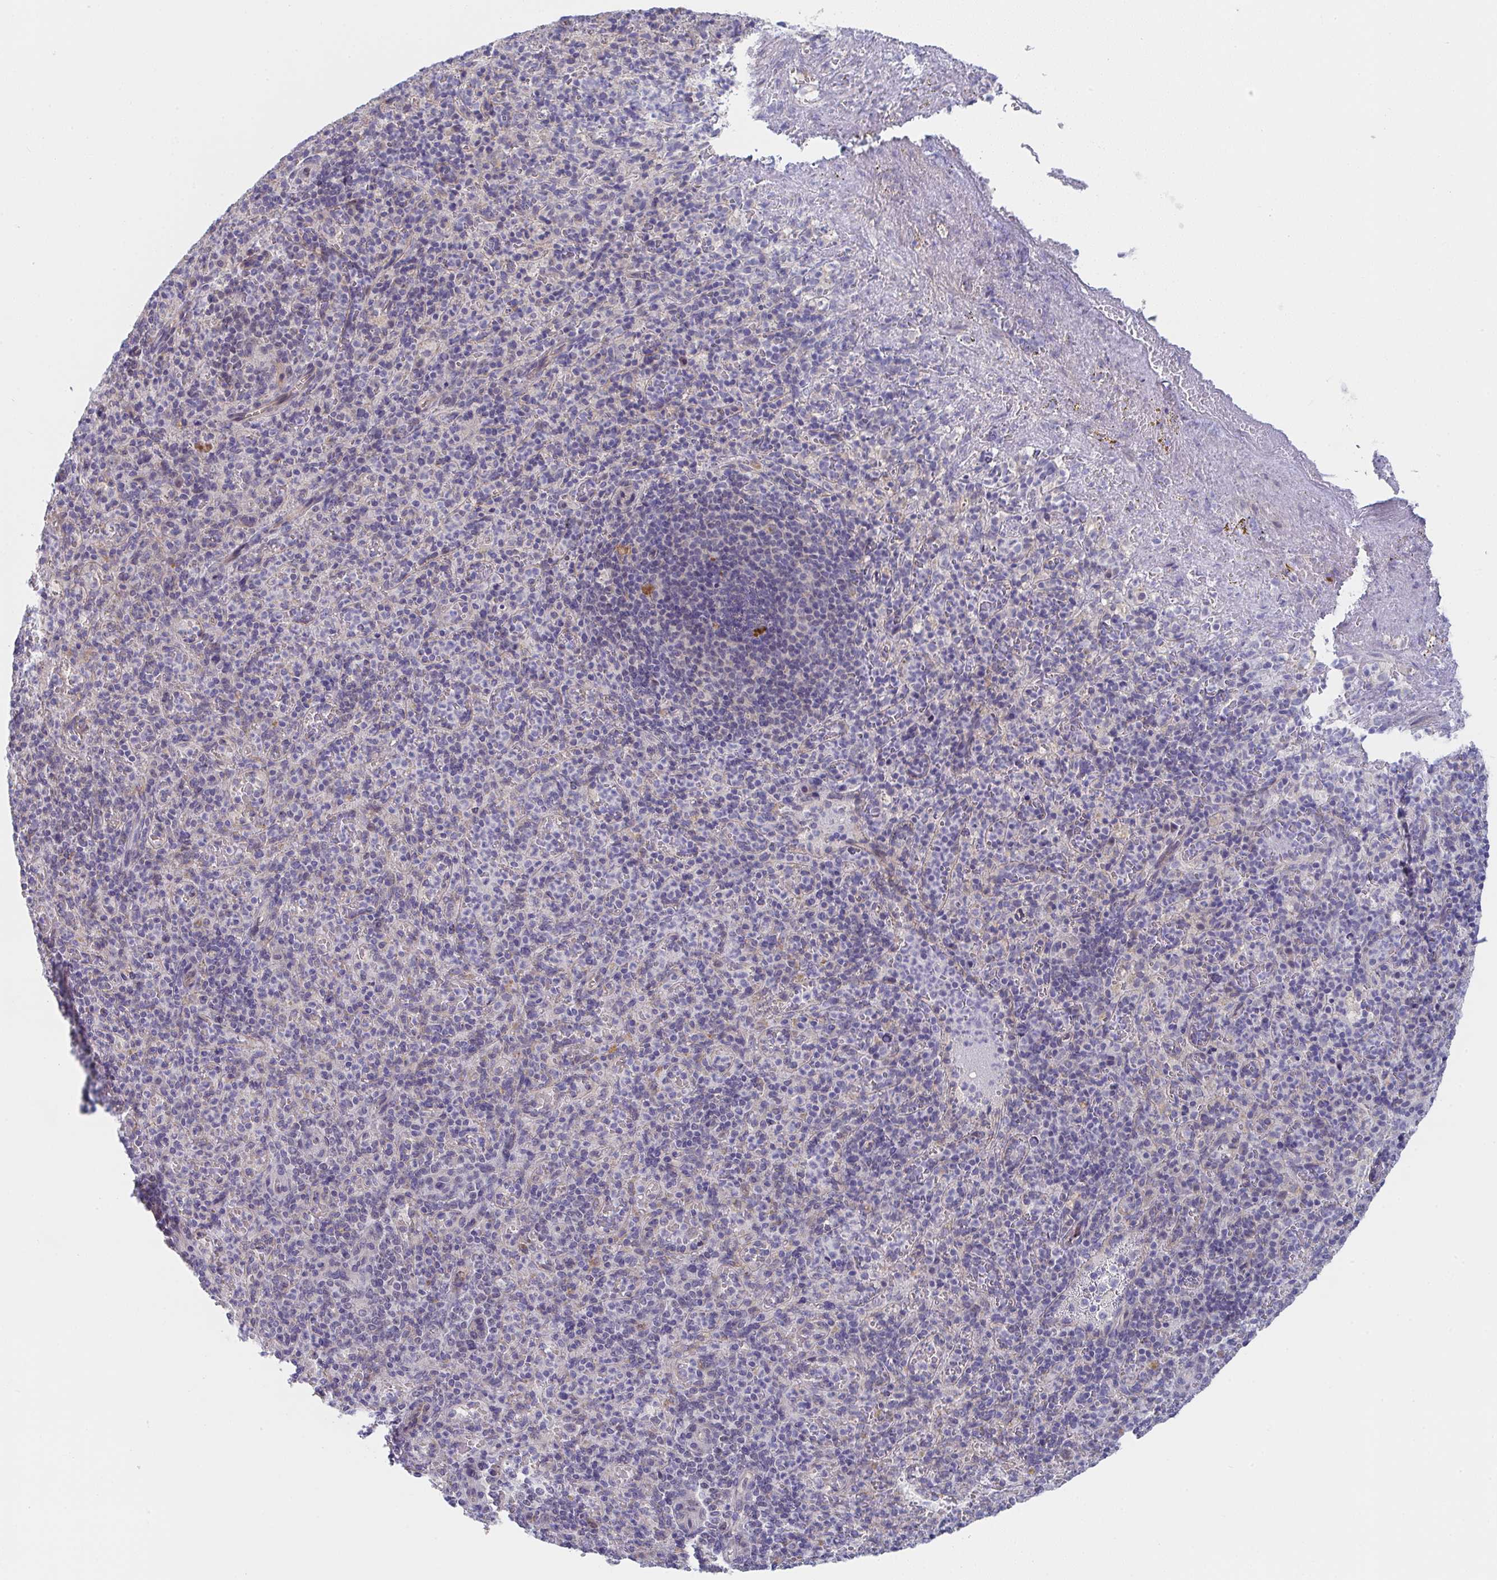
{"staining": {"intensity": "negative", "quantity": "none", "location": "none"}, "tissue": "spleen", "cell_type": "Cells in red pulp", "image_type": "normal", "snomed": [{"axis": "morphology", "description": "Normal tissue, NOS"}, {"axis": "topography", "description": "Spleen"}], "caption": "This is an immunohistochemistry photomicrograph of normal human spleen. There is no staining in cells in red pulp.", "gene": "VWDE", "patient": {"sex": "female", "age": 74}}